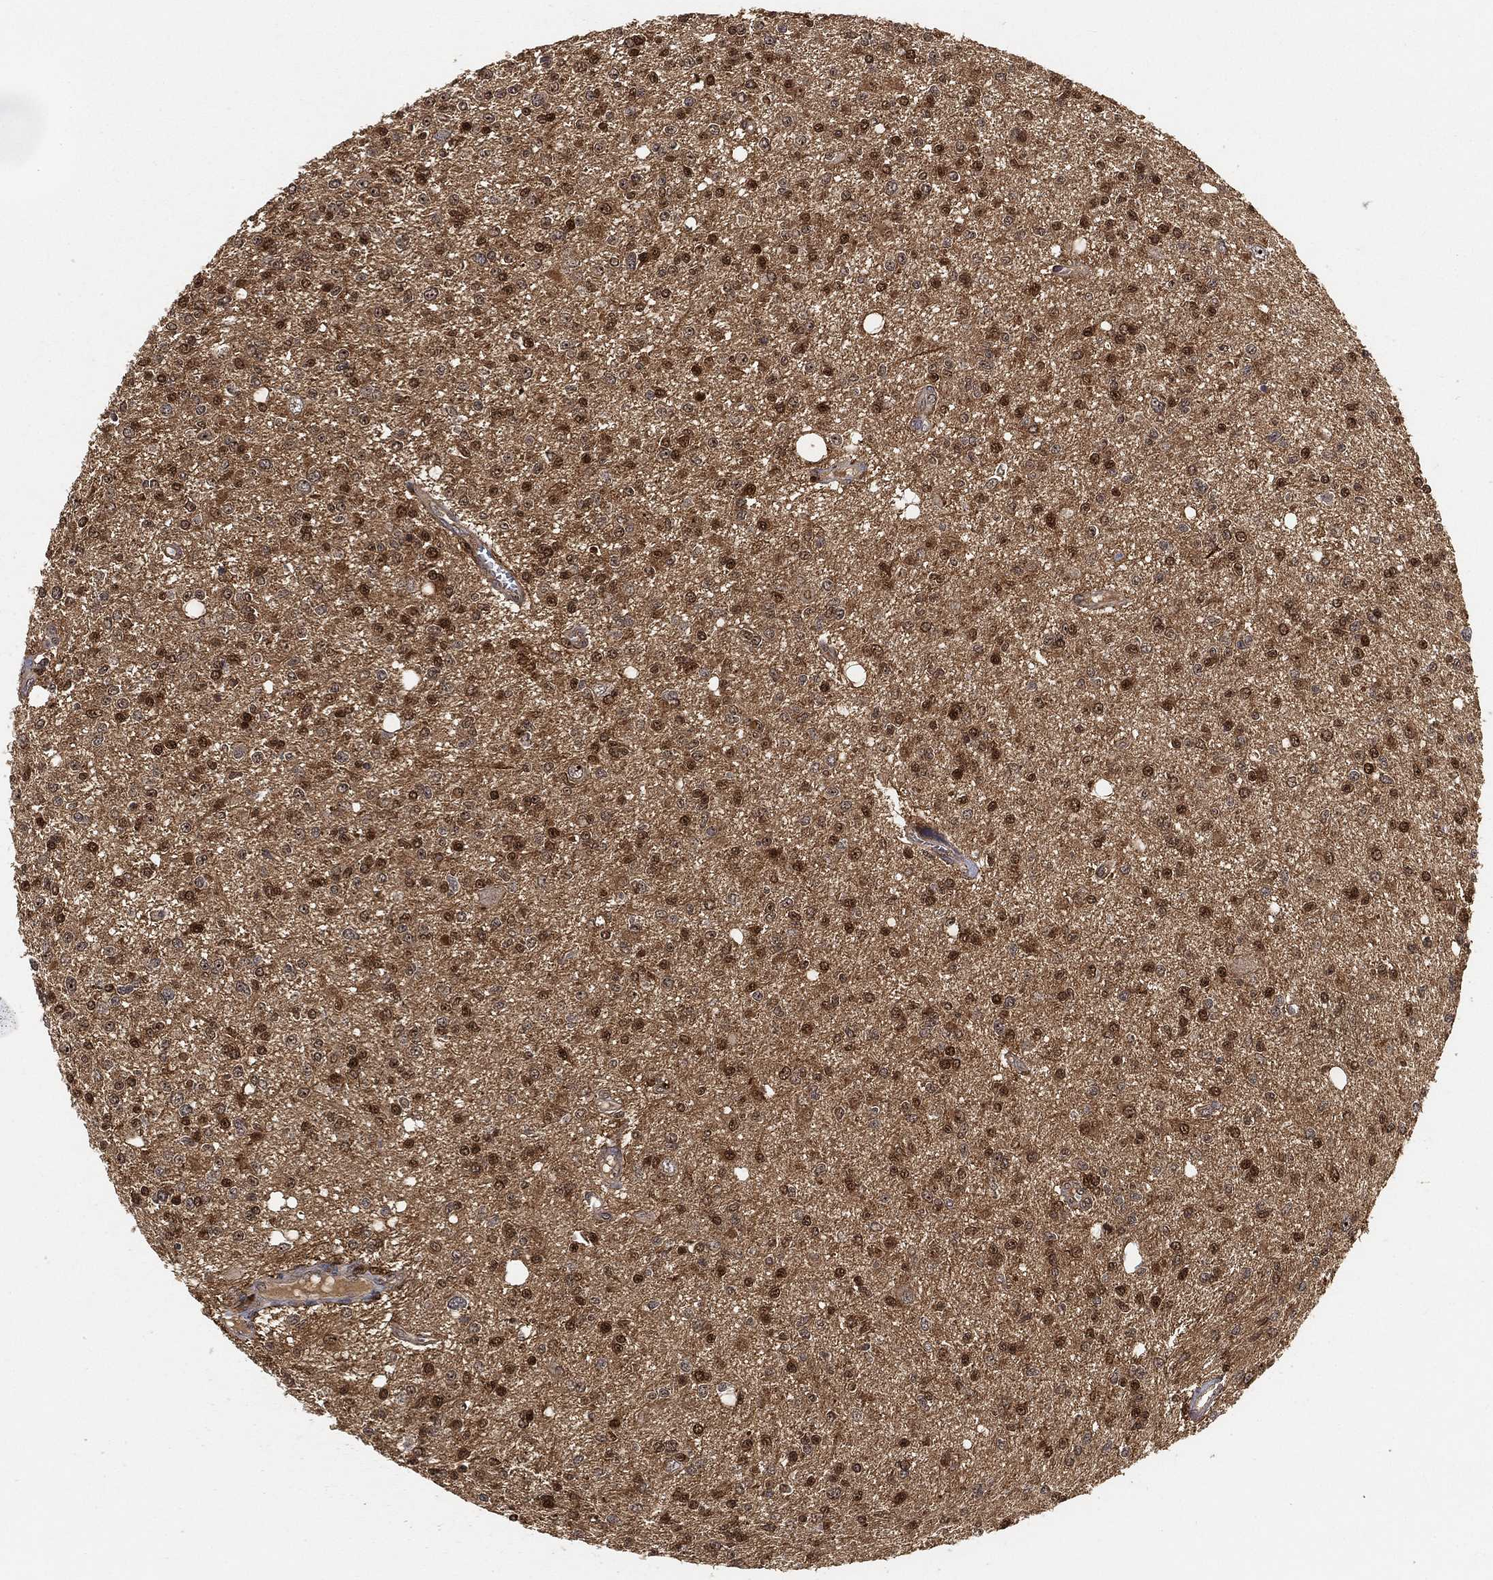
{"staining": {"intensity": "moderate", "quantity": ">75%", "location": "nuclear"}, "tissue": "glioma", "cell_type": "Tumor cells", "image_type": "cancer", "snomed": [{"axis": "morphology", "description": "Glioma, malignant, Low grade"}, {"axis": "topography", "description": "Brain"}], "caption": "A medium amount of moderate nuclear expression is appreciated in about >75% of tumor cells in glioma tissue.", "gene": "CRYL1", "patient": {"sex": "male", "age": 67}}